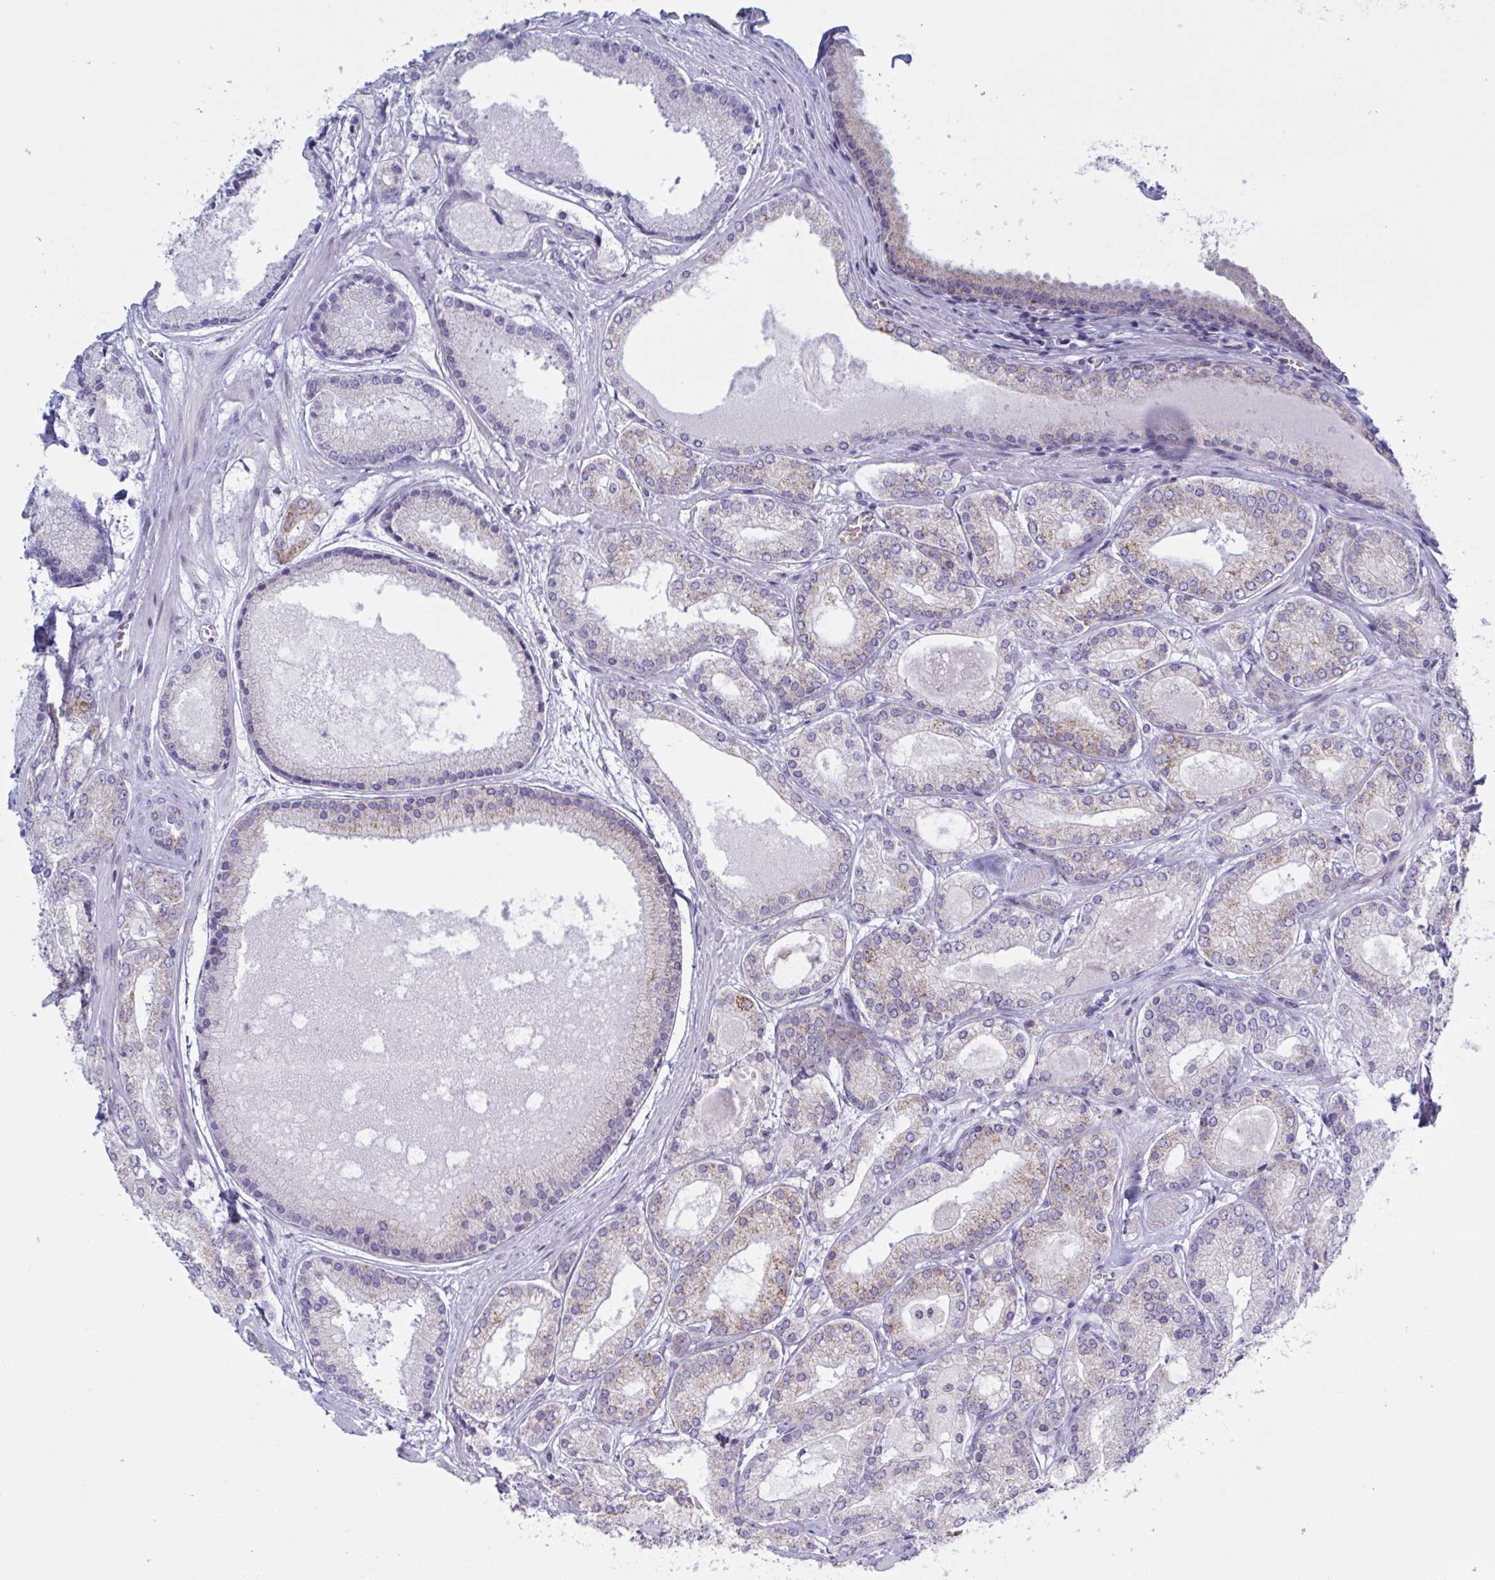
{"staining": {"intensity": "moderate", "quantity": "<25%", "location": "cytoplasmic/membranous"}, "tissue": "prostate cancer", "cell_type": "Tumor cells", "image_type": "cancer", "snomed": [{"axis": "morphology", "description": "Adenocarcinoma, High grade"}, {"axis": "topography", "description": "Prostate"}], "caption": "IHC photomicrograph of prostate cancer stained for a protein (brown), which displays low levels of moderate cytoplasmic/membranous staining in about <25% of tumor cells.", "gene": "TANK", "patient": {"sex": "male", "age": 67}}